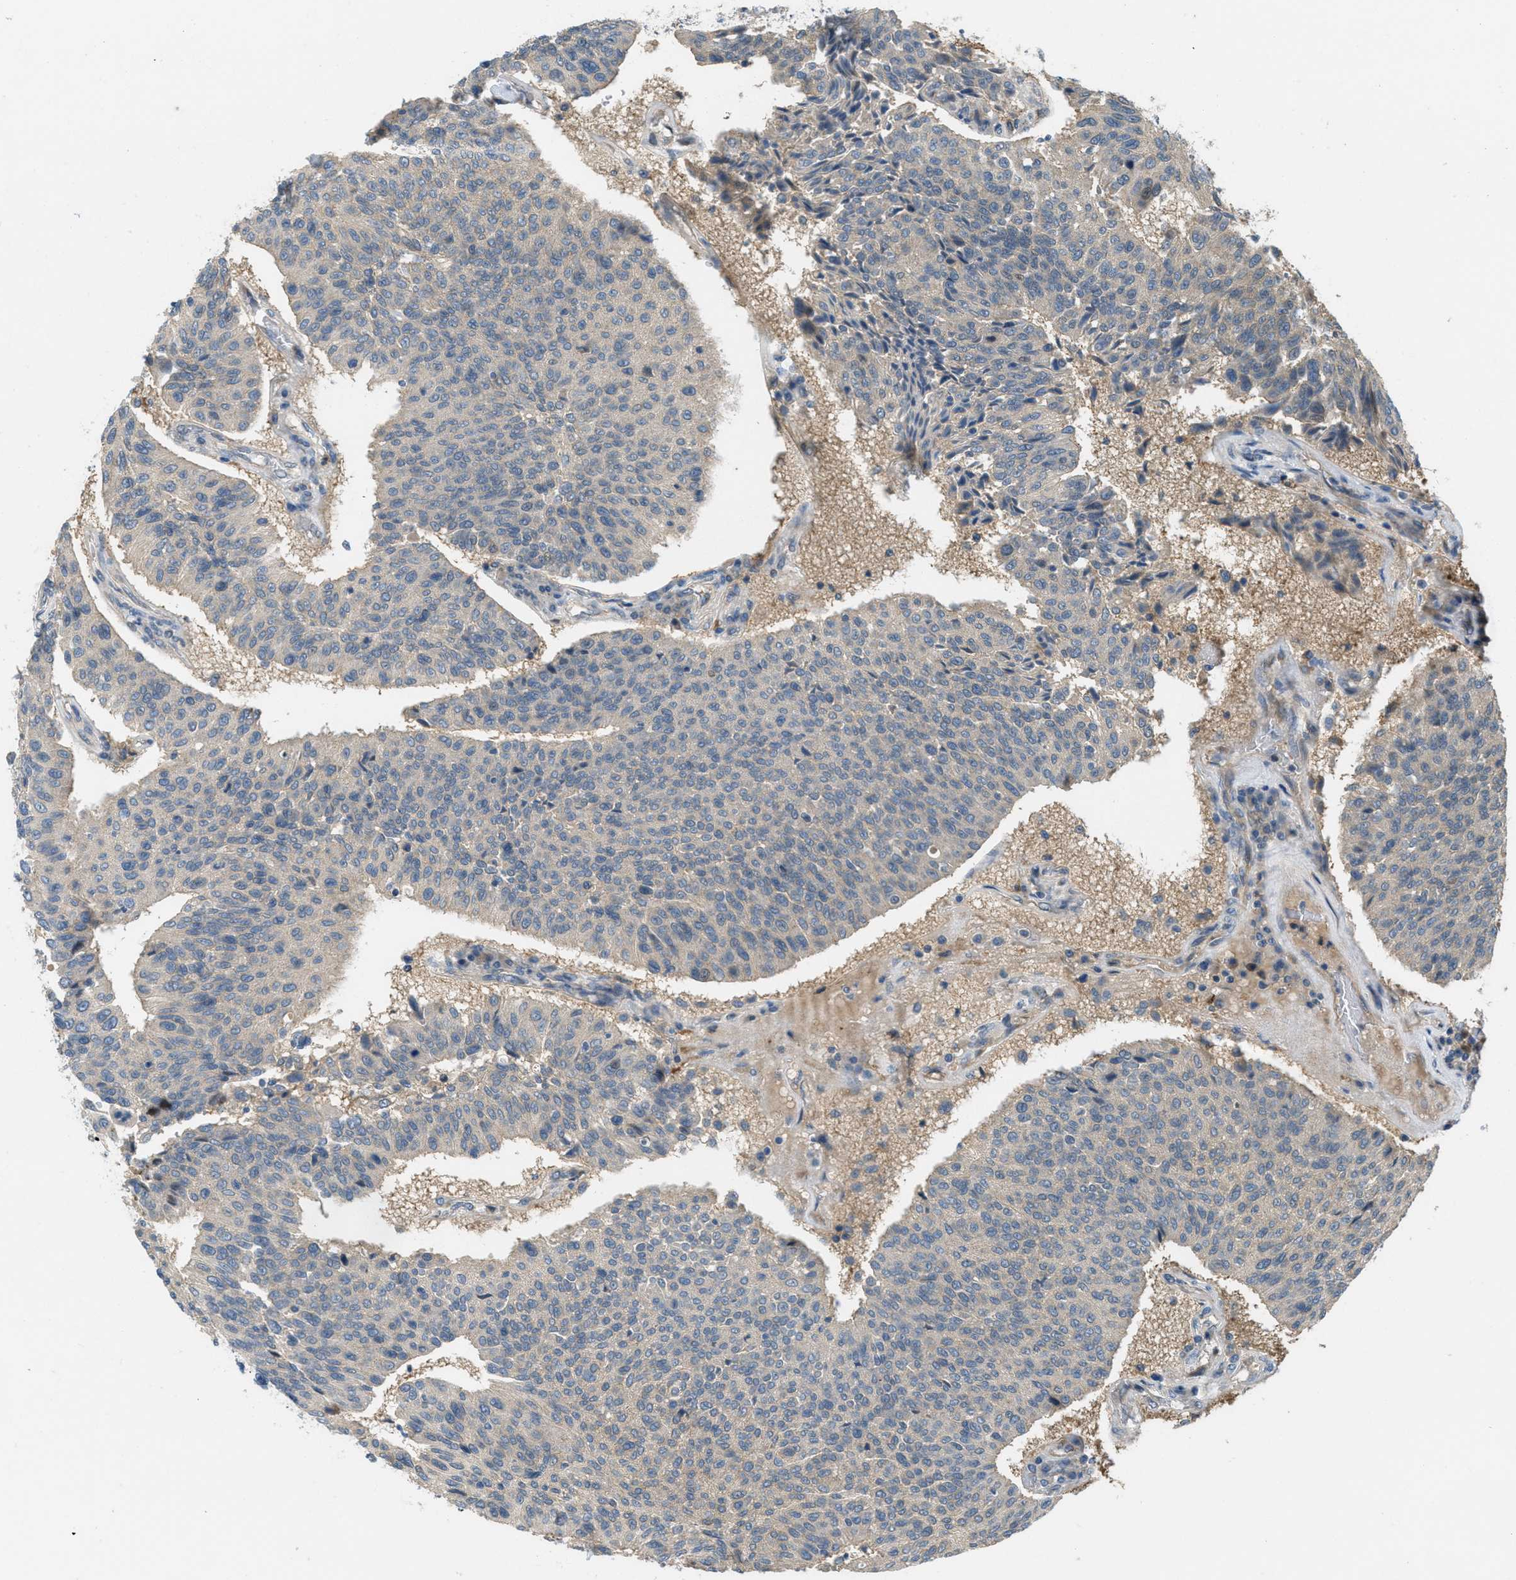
{"staining": {"intensity": "weak", "quantity": "25%-75%", "location": "cytoplasmic/membranous"}, "tissue": "urothelial cancer", "cell_type": "Tumor cells", "image_type": "cancer", "snomed": [{"axis": "morphology", "description": "Urothelial carcinoma, High grade"}, {"axis": "topography", "description": "Urinary bladder"}], "caption": "Human high-grade urothelial carcinoma stained for a protein (brown) reveals weak cytoplasmic/membranous positive positivity in about 25%-75% of tumor cells.", "gene": "ADCY6", "patient": {"sex": "male", "age": 66}}